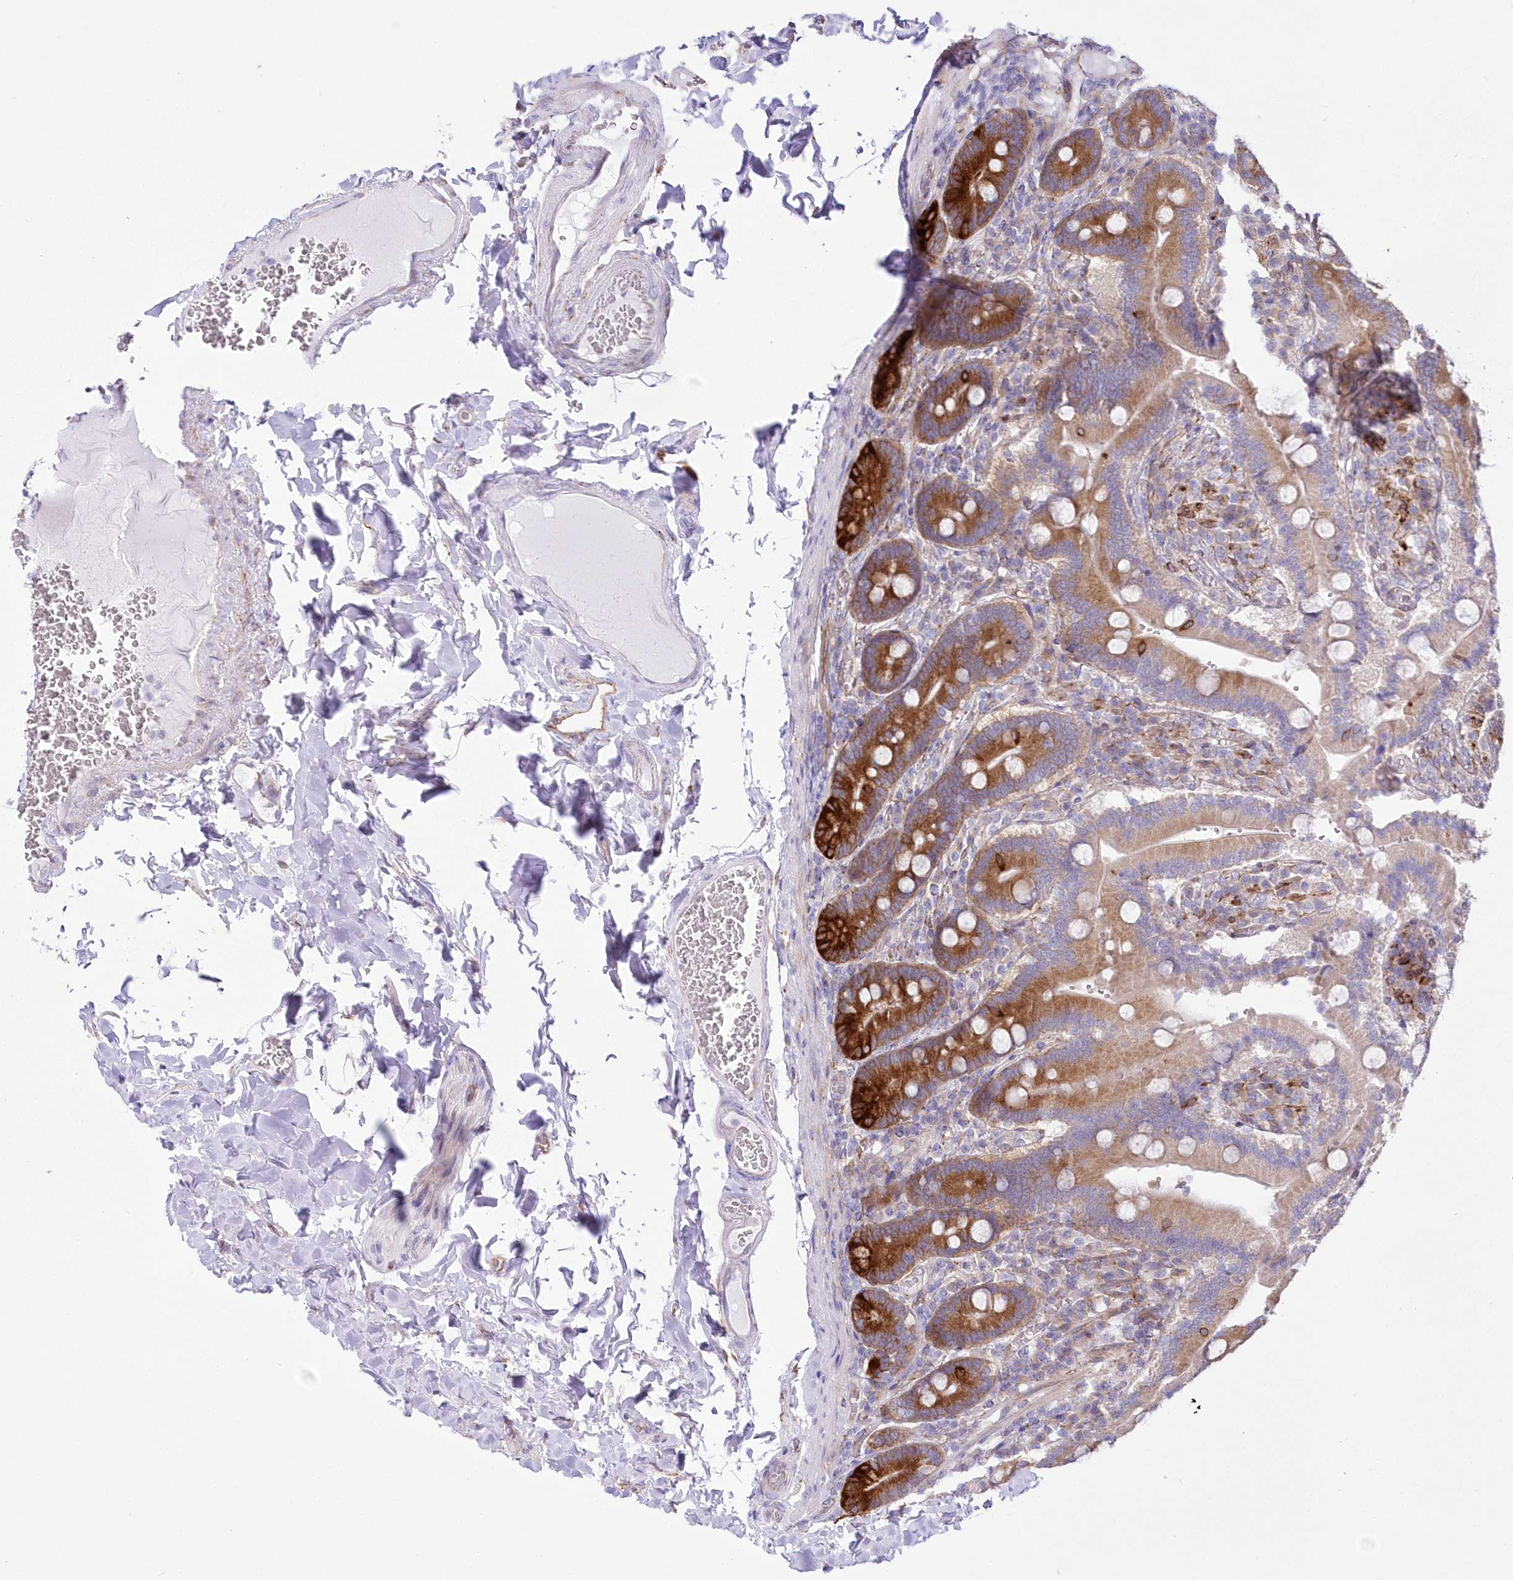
{"staining": {"intensity": "strong", "quantity": "25%-75%", "location": "cytoplasmic/membranous"}, "tissue": "duodenum", "cell_type": "Glandular cells", "image_type": "normal", "snomed": [{"axis": "morphology", "description": "Normal tissue, NOS"}, {"axis": "topography", "description": "Duodenum"}], "caption": "This histopathology image displays immunohistochemistry staining of unremarkable human duodenum, with high strong cytoplasmic/membranous positivity in about 25%-75% of glandular cells.", "gene": "YTHDC2", "patient": {"sex": "female", "age": 62}}